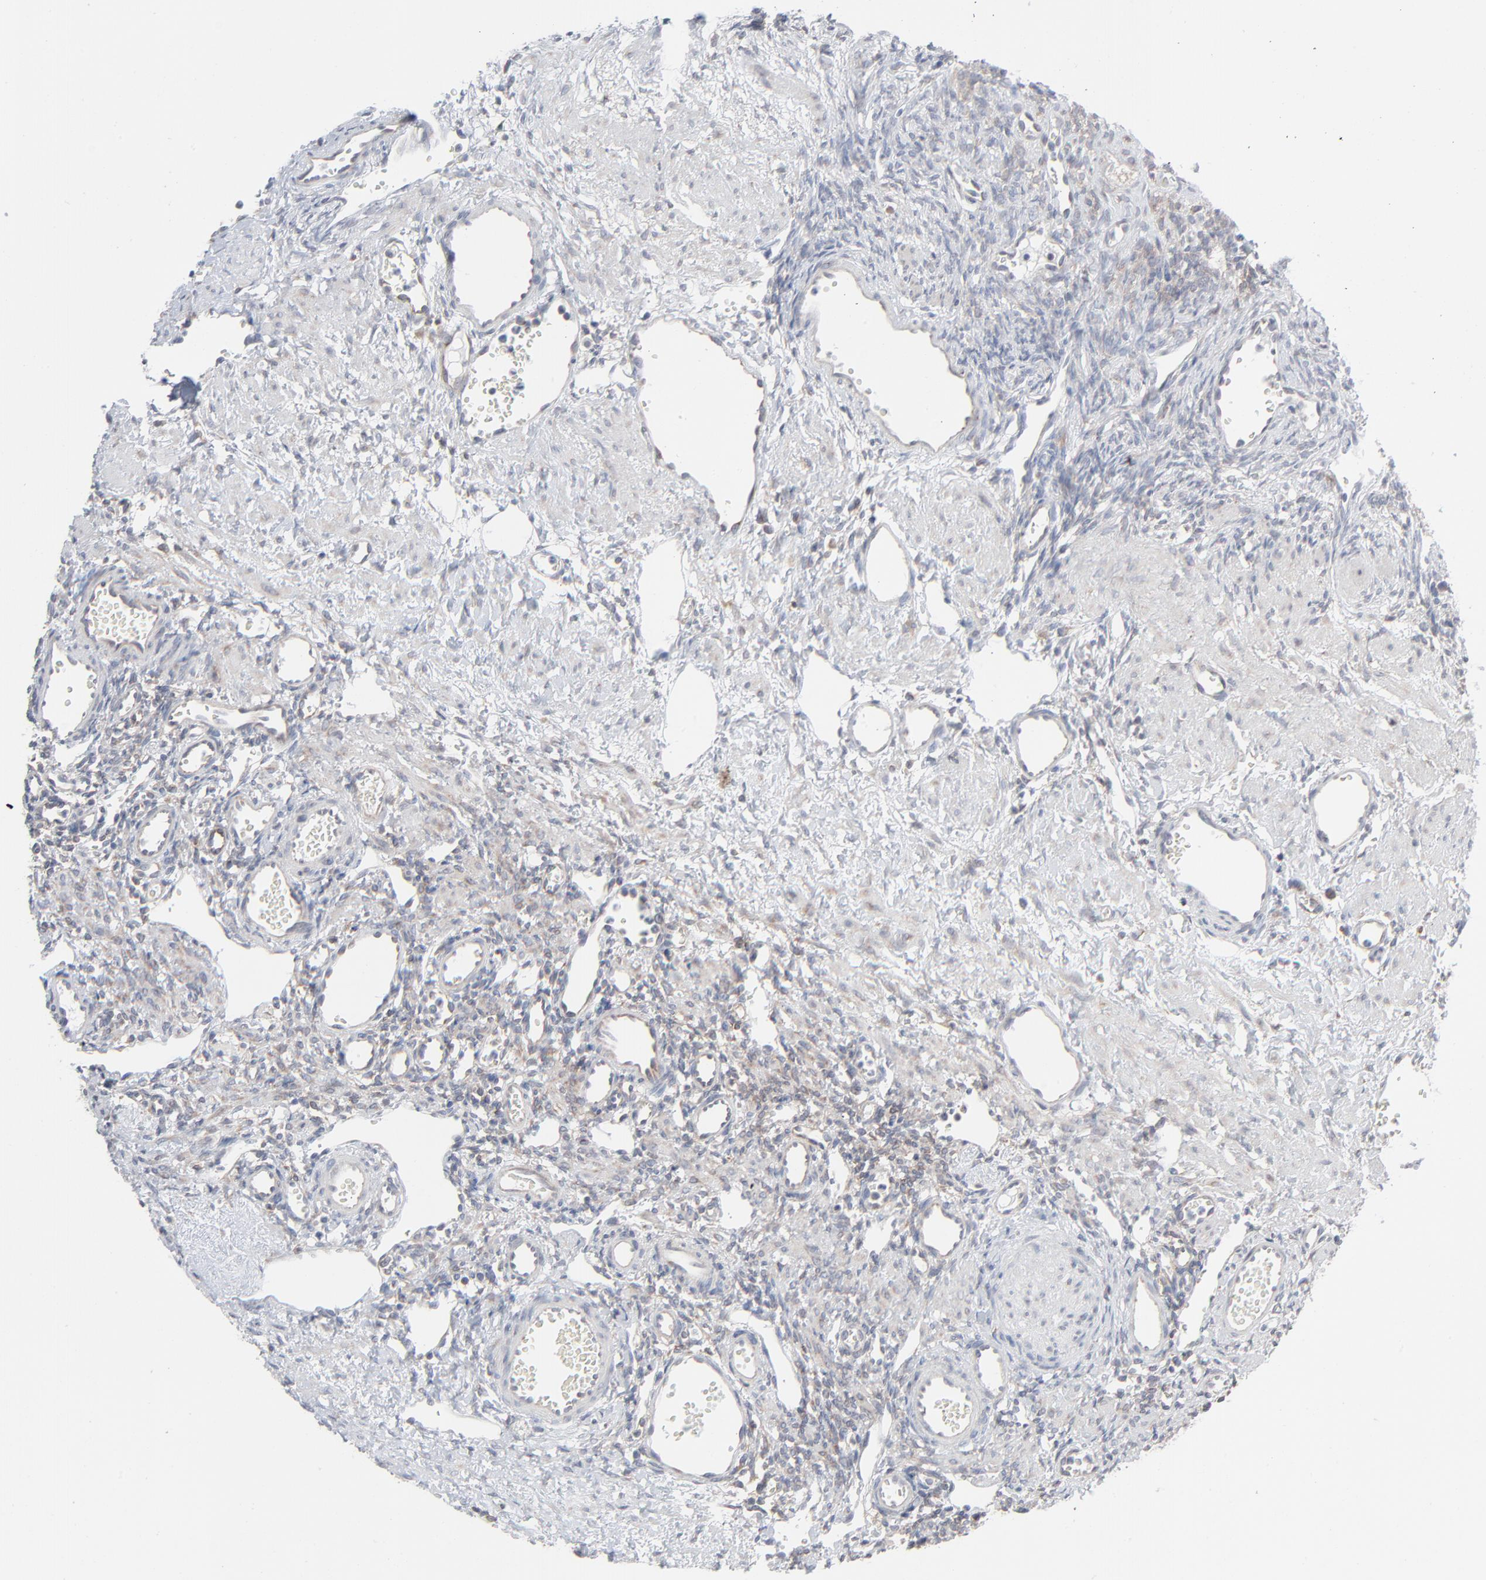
{"staining": {"intensity": "weak", "quantity": "25%-75%", "location": "cytoplasmic/membranous"}, "tissue": "ovary", "cell_type": "Ovarian stroma cells", "image_type": "normal", "snomed": [{"axis": "morphology", "description": "Normal tissue, NOS"}, {"axis": "topography", "description": "Ovary"}], "caption": "IHC (DAB) staining of unremarkable human ovary demonstrates weak cytoplasmic/membranous protein staining in about 25%-75% of ovarian stroma cells. (Stains: DAB in brown, nuclei in blue, Microscopy: brightfield microscopy at high magnification).", "gene": "KDSR", "patient": {"sex": "female", "age": 33}}